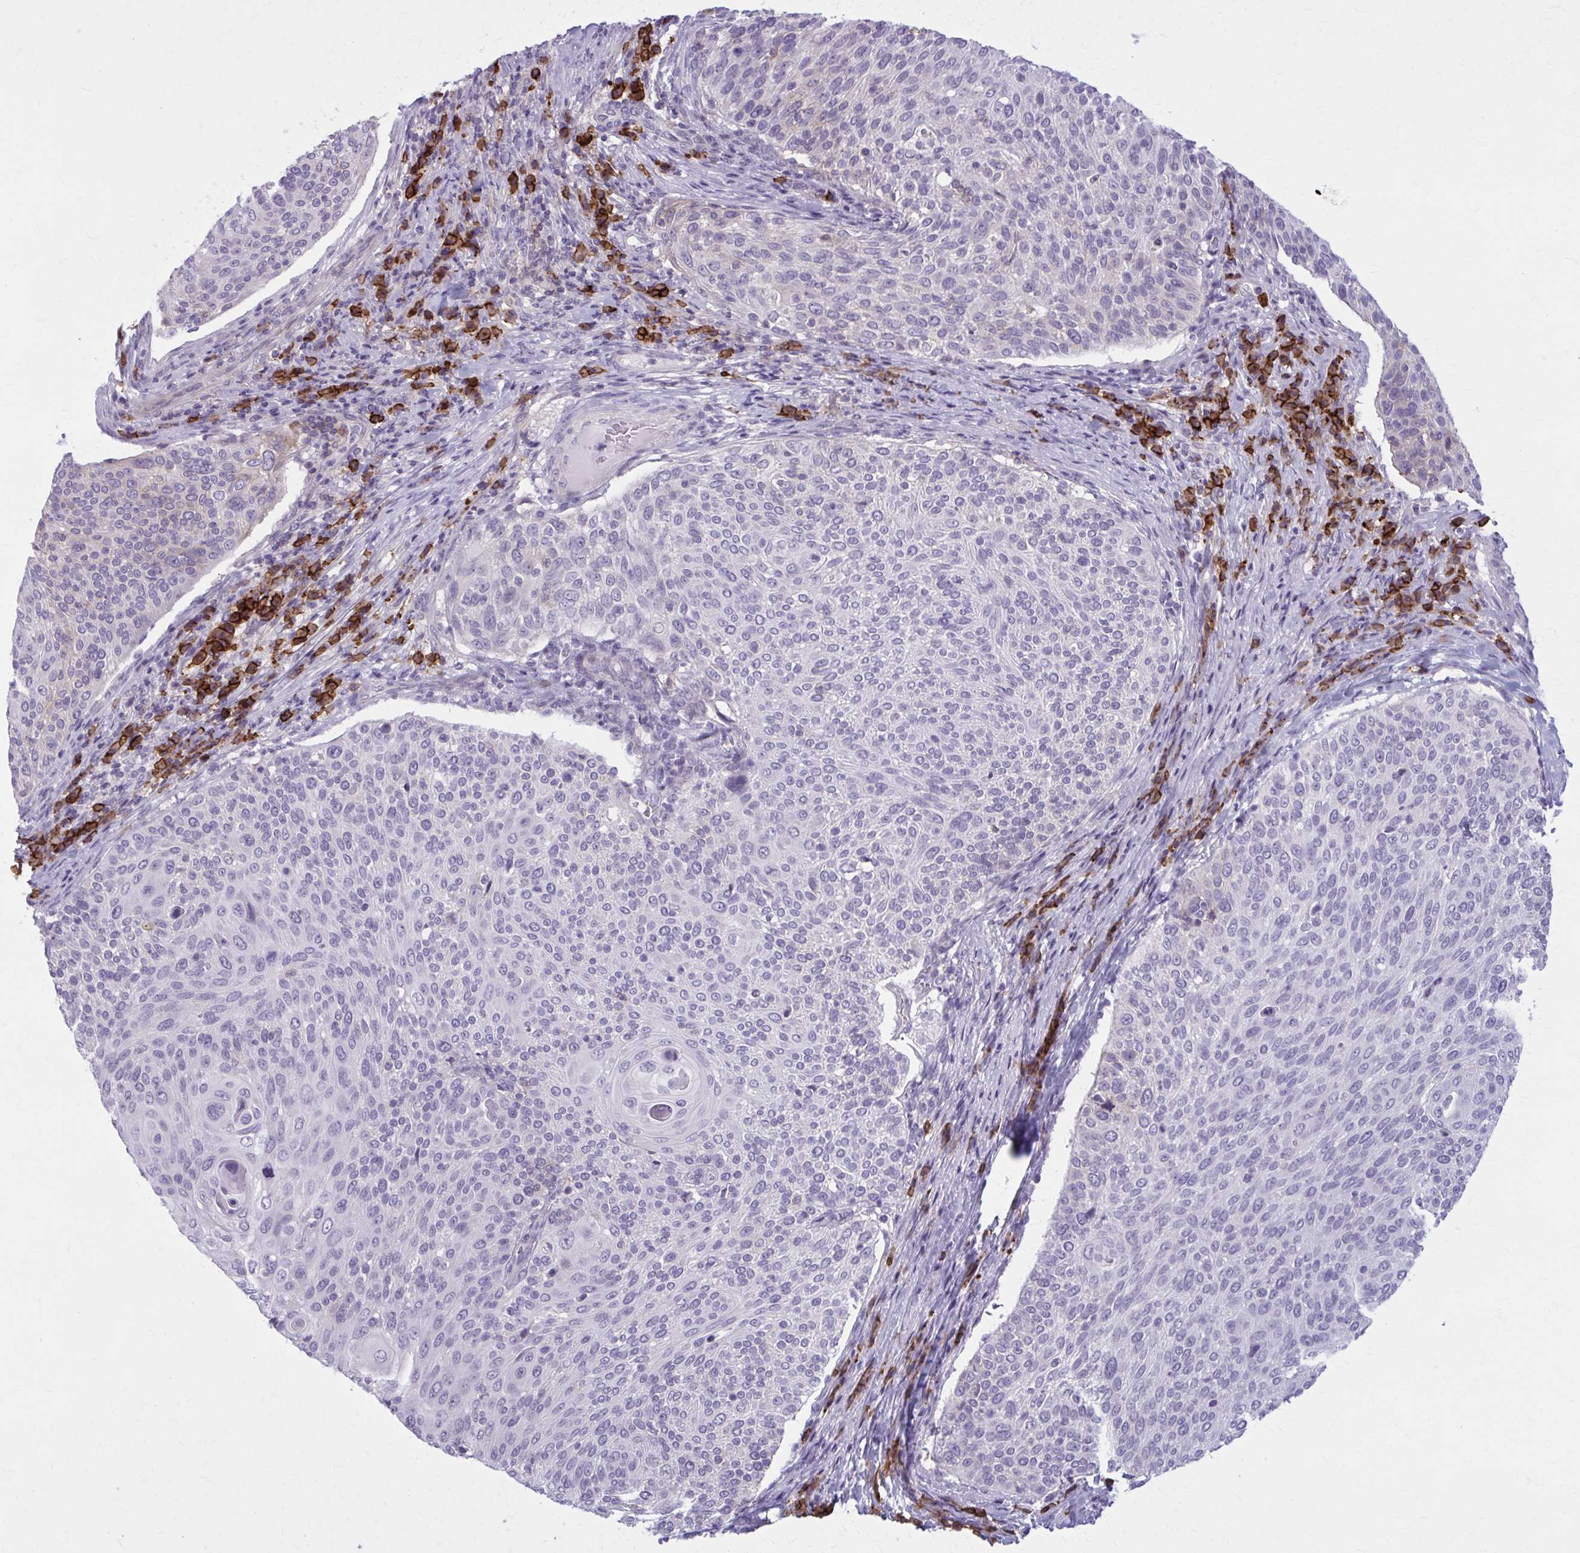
{"staining": {"intensity": "negative", "quantity": "none", "location": "none"}, "tissue": "cervical cancer", "cell_type": "Tumor cells", "image_type": "cancer", "snomed": [{"axis": "morphology", "description": "Squamous cell carcinoma, NOS"}, {"axis": "topography", "description": "Cervix"}], "caption": "Cervical squamous cell carcinoma was stained to show a protein in brown. There is no significant positivity in tumor cells.", "gene": "CD38", "patient": {"sex": "female", "age": 31}}